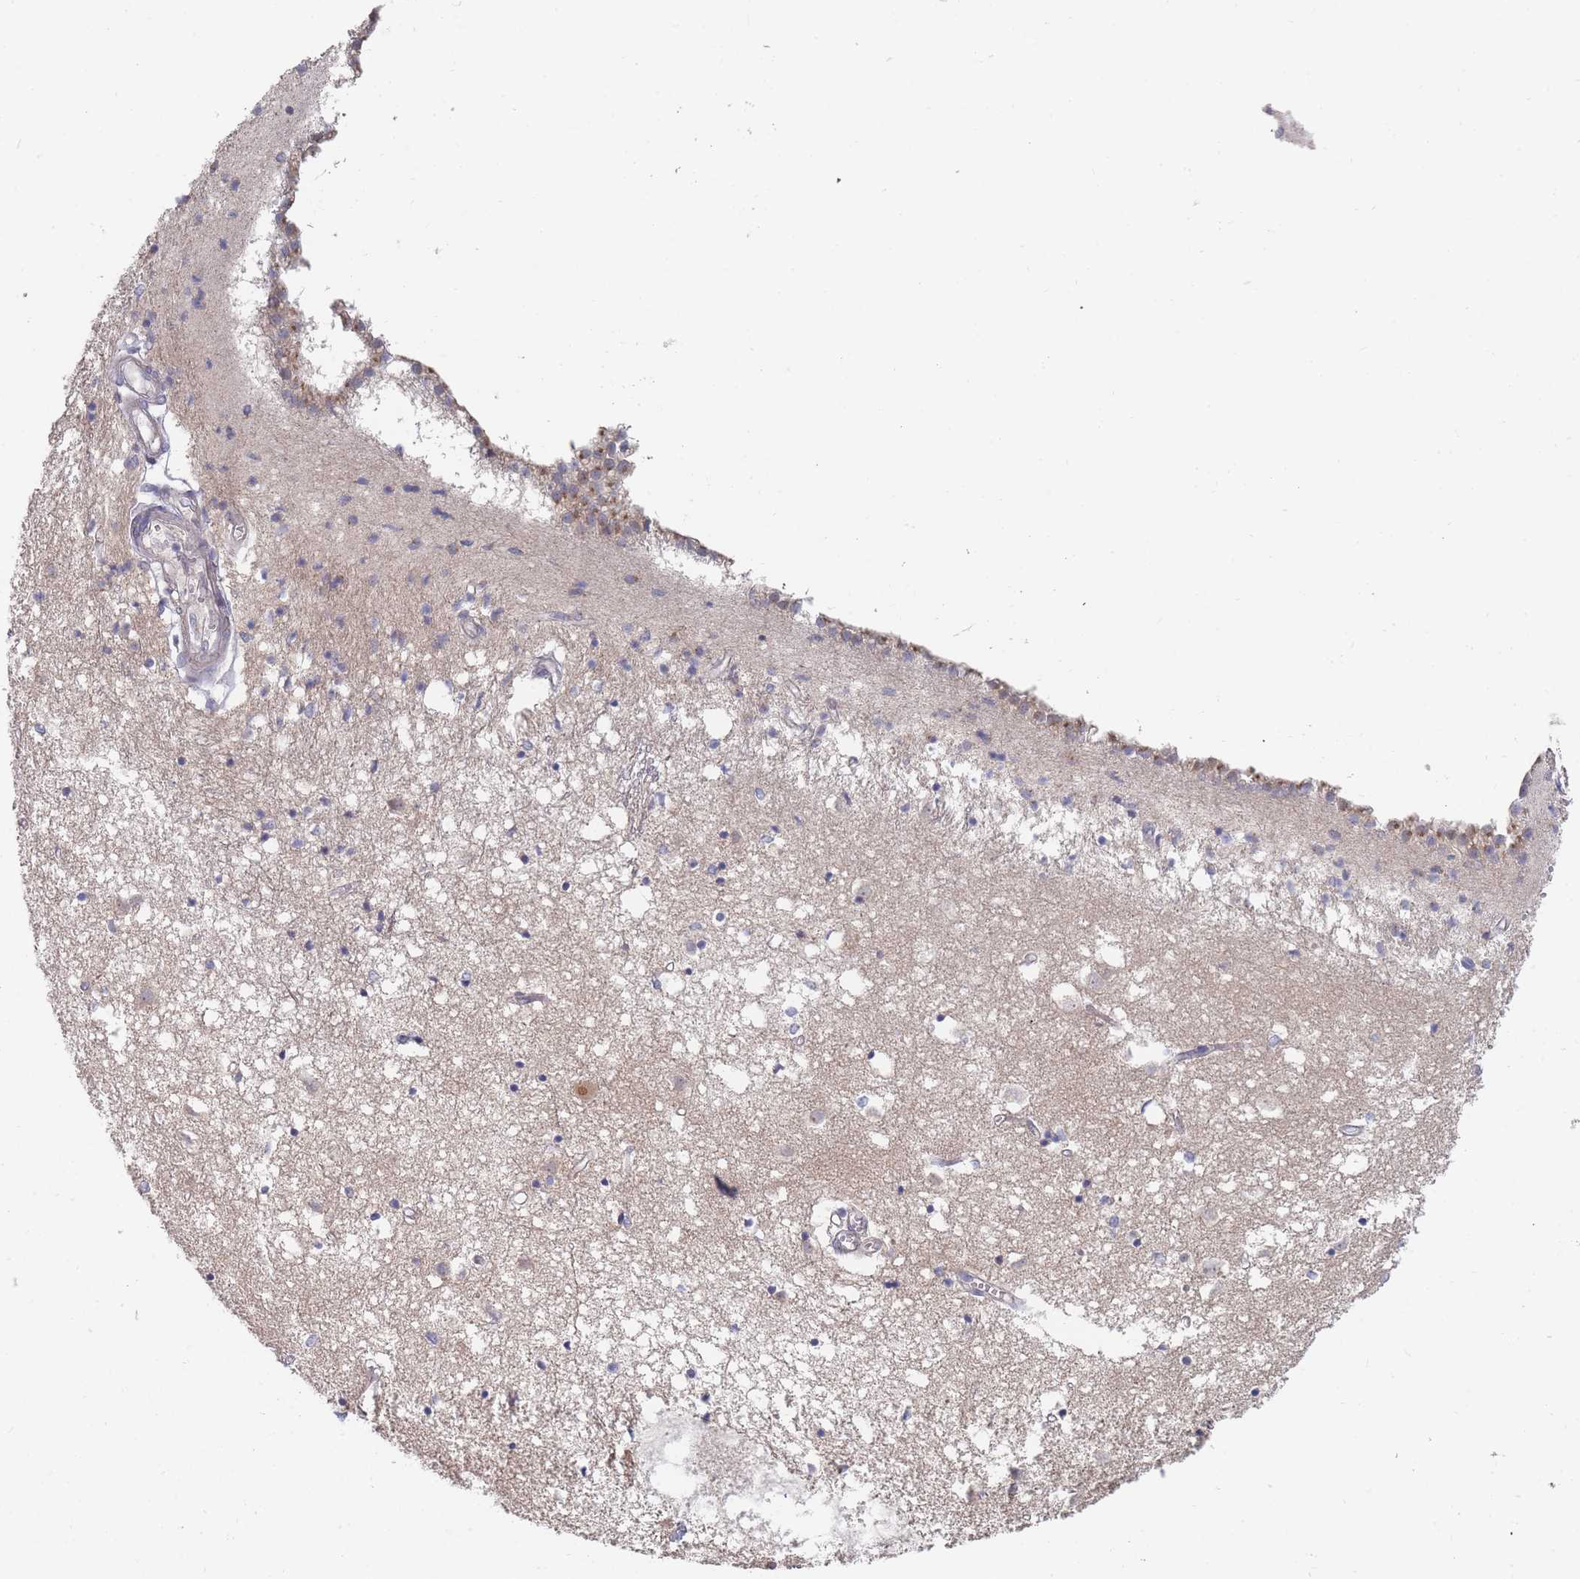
{"staining": {"intensity": "moderate", "quantity": "<25%", "location": "cytoplasmic/membranous"}, "tissue": "caudate", "cell_type": "Glial cells", "image_type": "normal", "snomed": [{"axis": "morphology", "description": "Normal tissue, NOS"}, {"axis": "topography", "description": "Lateral ventricle wall"}], "caption": "Brown immunohistochemical staining in unremarkable human caudate reveals moderate cytoplasmic/membranous staining in approximately <25% of glial cells. (DAB = brown stain, brightfield microscopy at high magnification).", "gene": "SLC35F5", "patient": {"sex": "male", "age": 70}}